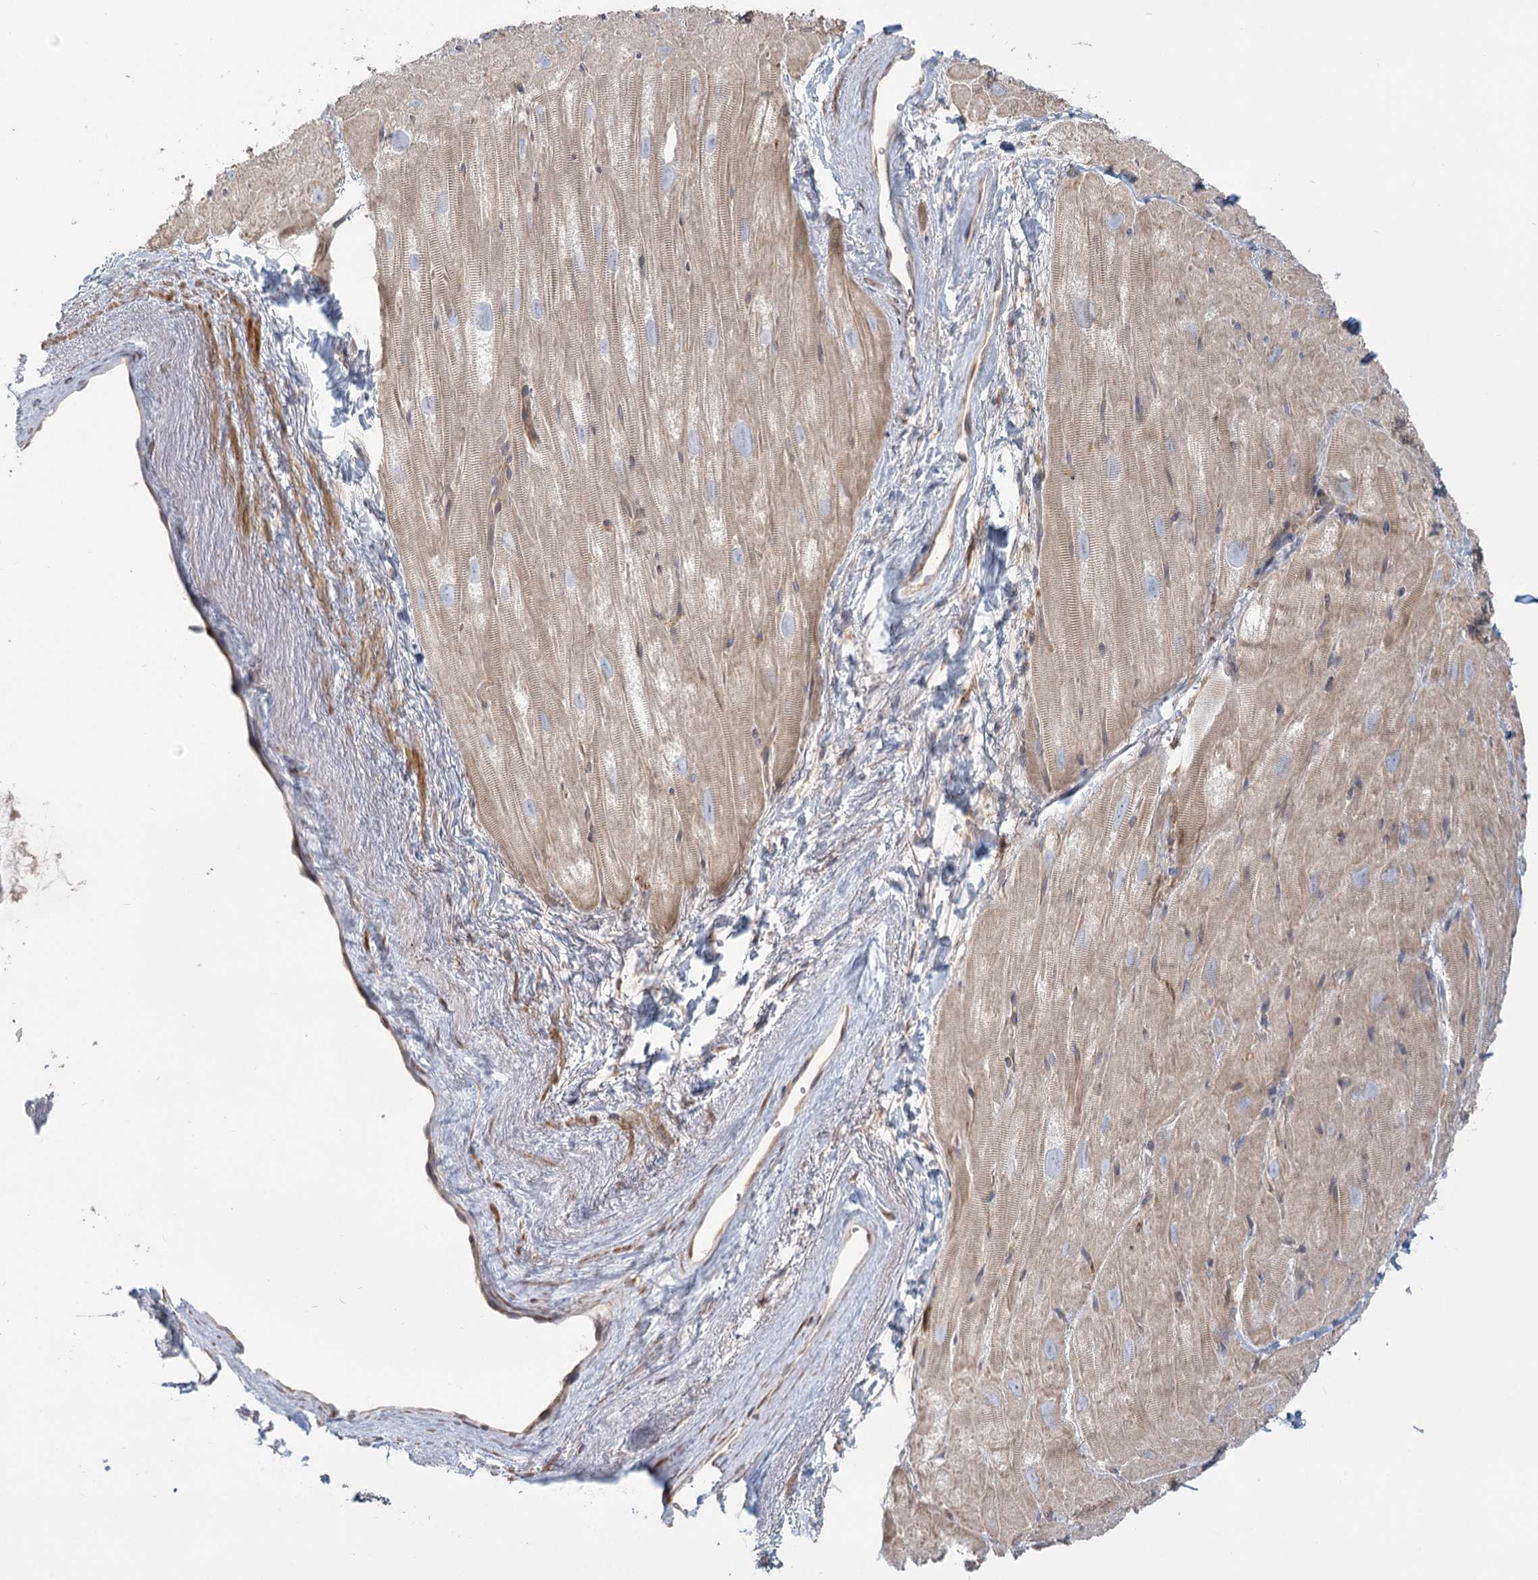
{"staining": {"intensity": "weak", "quantity": "25%-75%", "location": "cytoplasmic/membranous"}, "tissue": "heart muscle", "cell_type": "Cardiomyocytes", "image_type": "normal", "snomed": [{"axis": "morphology", "description": "Normal tissue, NOS"}, {"axis": "topography", "description": "Heart"}], "caption": "Heart muscle stained with DAB immunohistochemistry displays low levels of weak cytoplasmic/membranous expression in about 25%-75% of cardiomyocytes. Immunohistochemistry stains the protein of interest in brown and the nuclei are stained blue.", "gene": "MTMR3", "patient": {"sex": "male", "age": 50}}